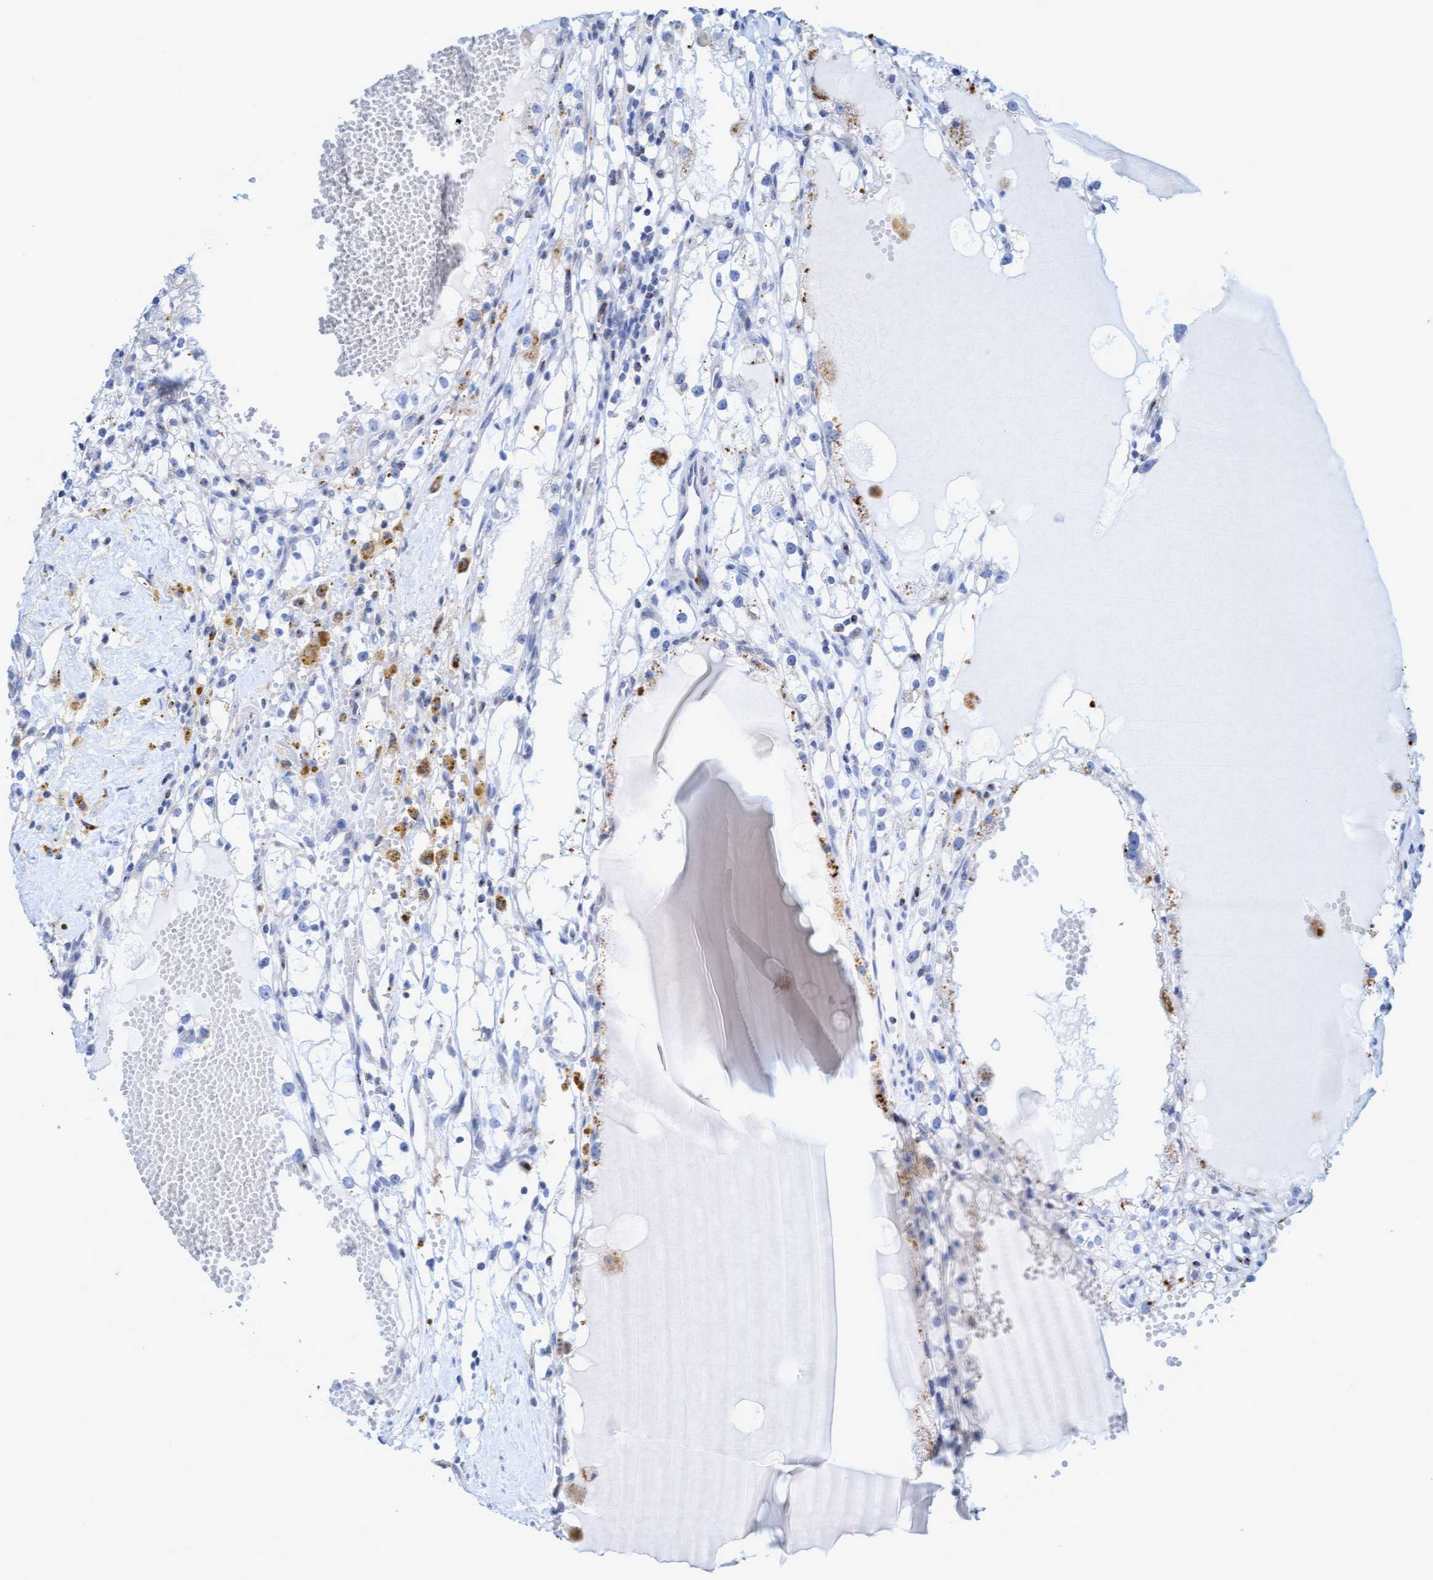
{"staining": {"intensity": "negative", "quantity": "none", "location": "none"}, "tissue": "renal cancer", "cell_type": "Tumor cells", "image_type": "cancer", "snomed": [{"axis": "morphology", "description": "Adenocarcinoma, NOS"}, {"axis": "topography", "description": "Kidney"}], "caption": "Tumor cells are negative for brown protein staining in renal cancer.", "gene": "SGSH", "patient": {"sex": "male", "age": 56}}